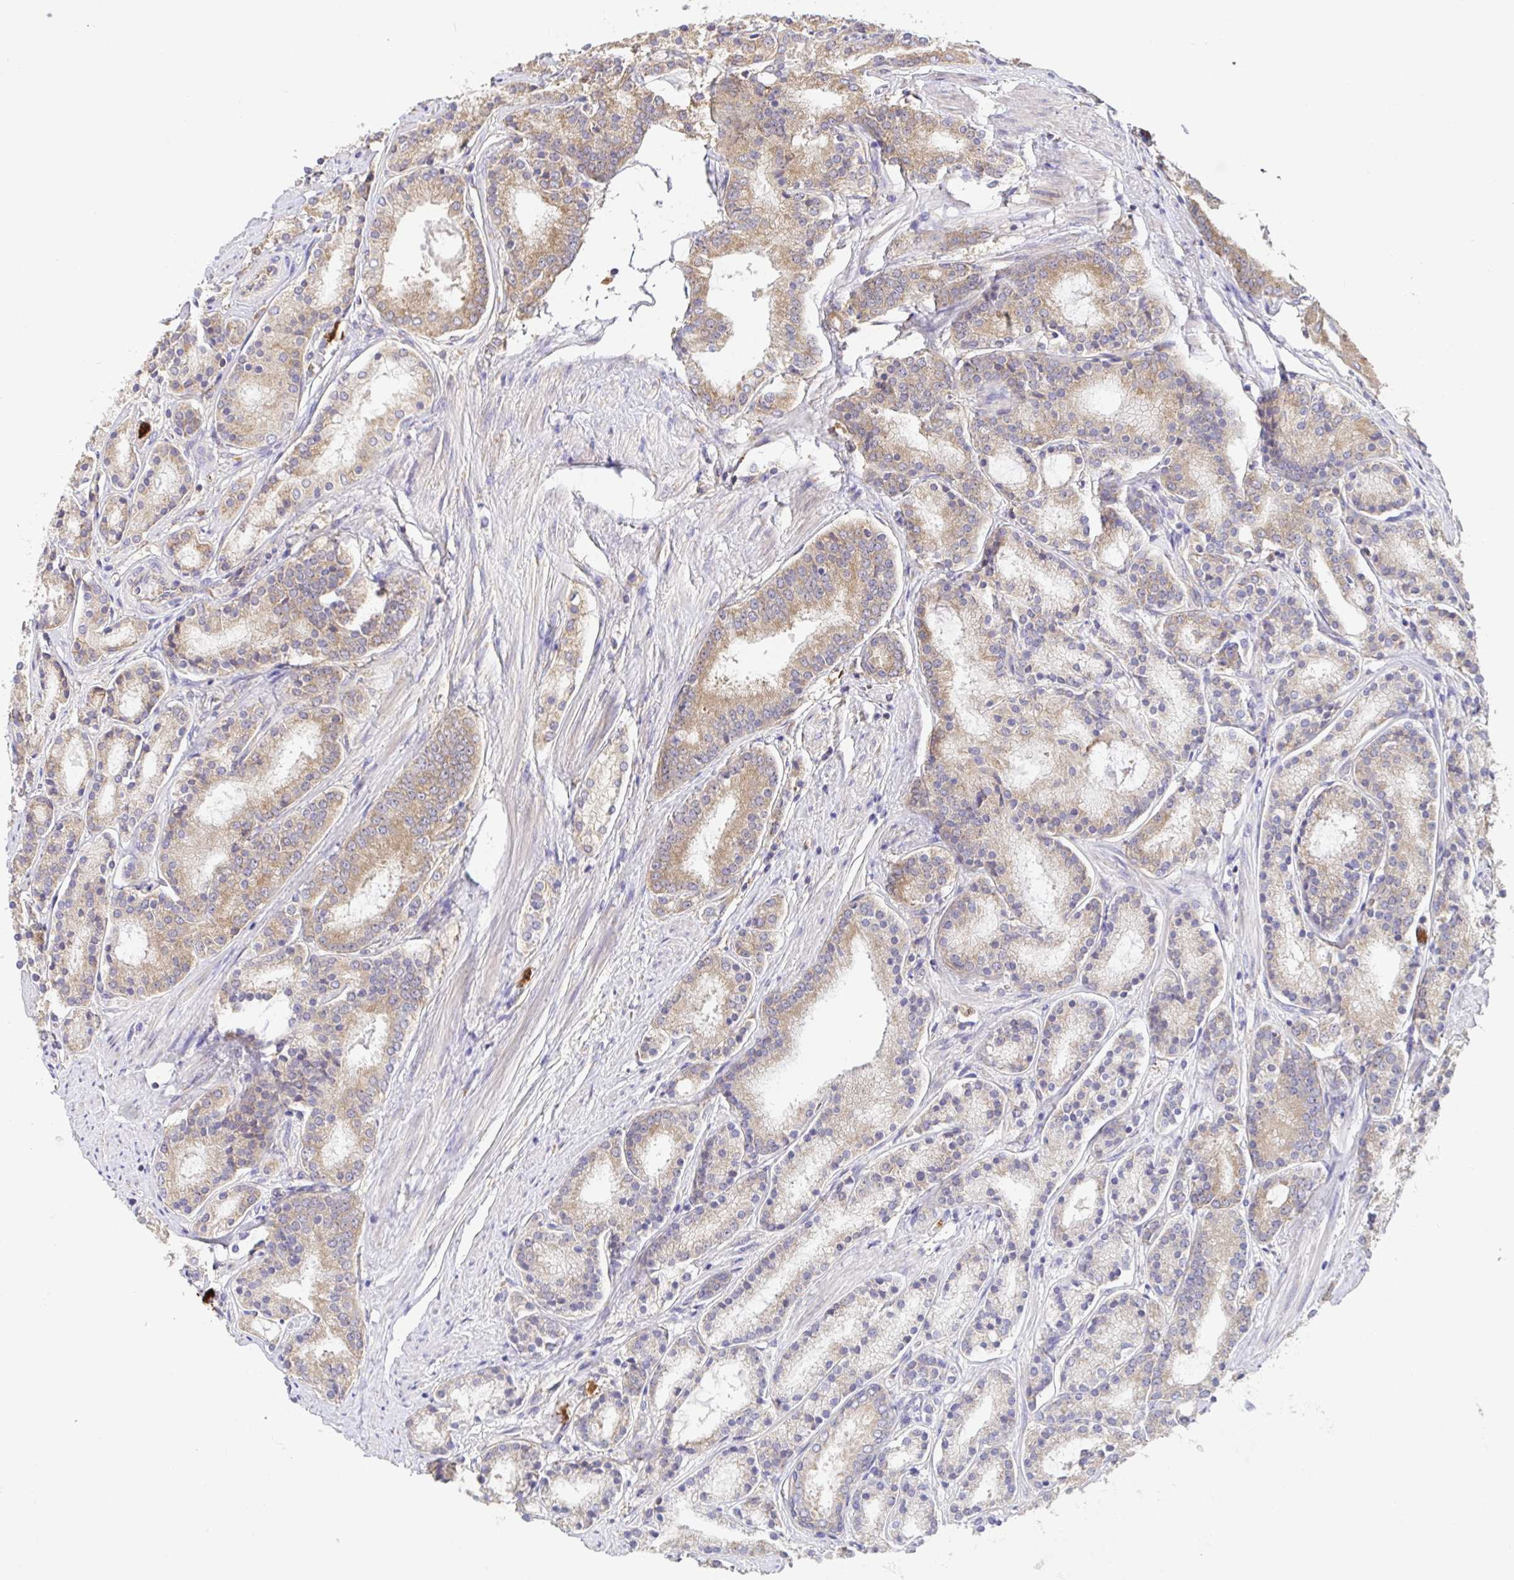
{"staining": {"intensity": "moderate", "quantity": ">75%", "location": "cytoplasmic/membranous"}, "tissue": "prostate cancer", "cell_type": "Tumor cells", "image_type": "cancer", "snomed": [{"axis": "morphology", "description": "Adenocarcinoma, High grade"}, {"axis": "topography", "description": "Prostate"}], "caption": "High-grade adenocarcinoma (prostate) was stained to show a protein in brown. There is medium levels of moderate cytoplasmic/membranous positivity in about >75% of tumor cells. (DAB (3,3'-diaminobenzidine) IHC, brown staining for protein, blue staining for nuclei).", "gene": "PDPK1", "patient": {"sex": "male", "age": 63}}